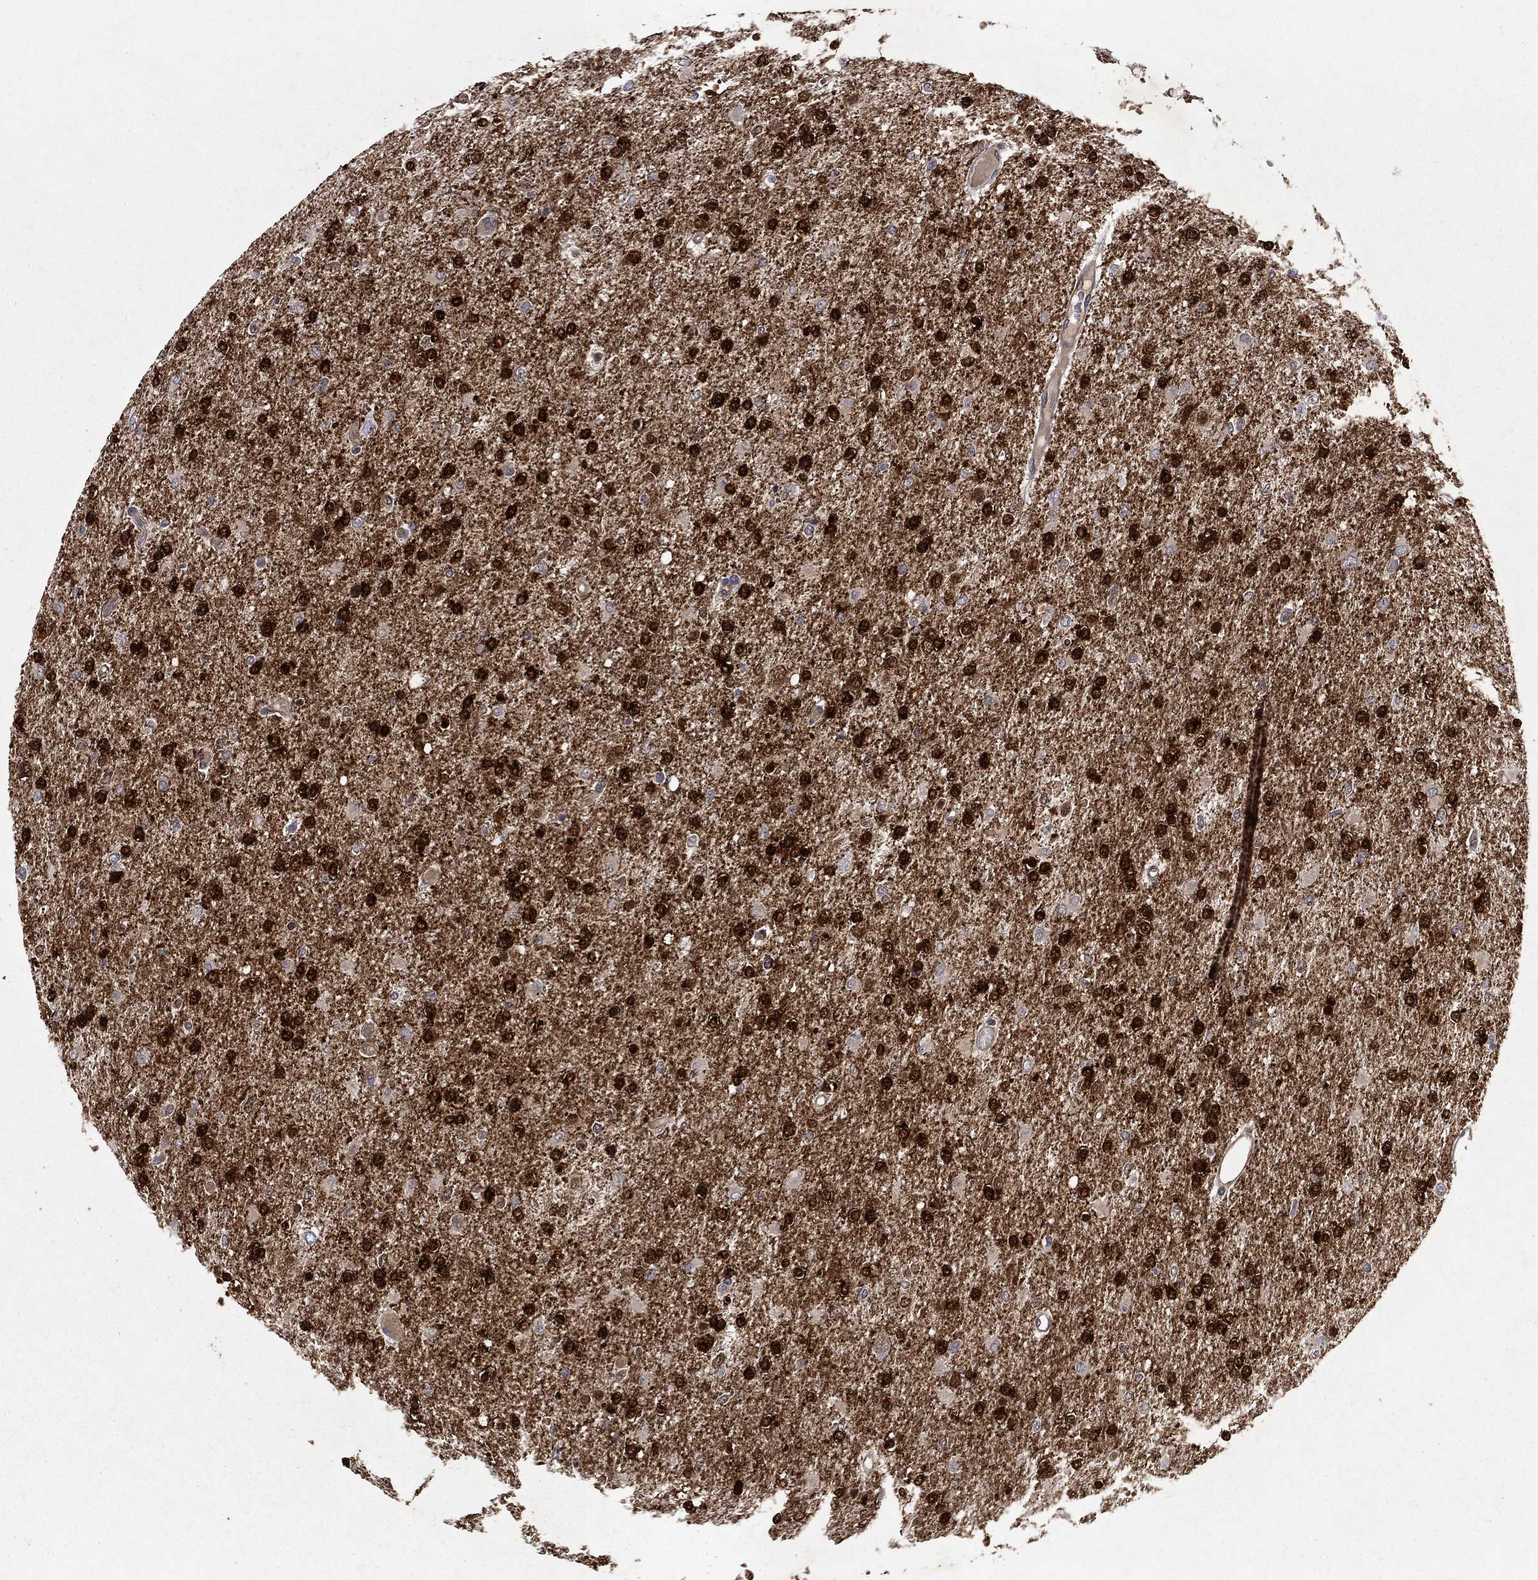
{"staining": {"intensity": "strong", "quantity": ">75%", "location": "cytoplasmic/membranous,nuclear"}, "tissue": "glioma", "cell_type": "Tumor cells", "image_type": "cancer", "snomed": [{"axis": "morphology", "description": "Glioma, malignant, High grade"}, {"axis": "topography", "description": "Cerebral cortex"}], "caption": "About >75% of tumor cells in glioma show strong cytoplasmic/membranous and nuclear protein positivity as visualized by brown immunohistochemical staining.", "gene": "GLTP", "patient": {"sex": "male", "age": 70}}